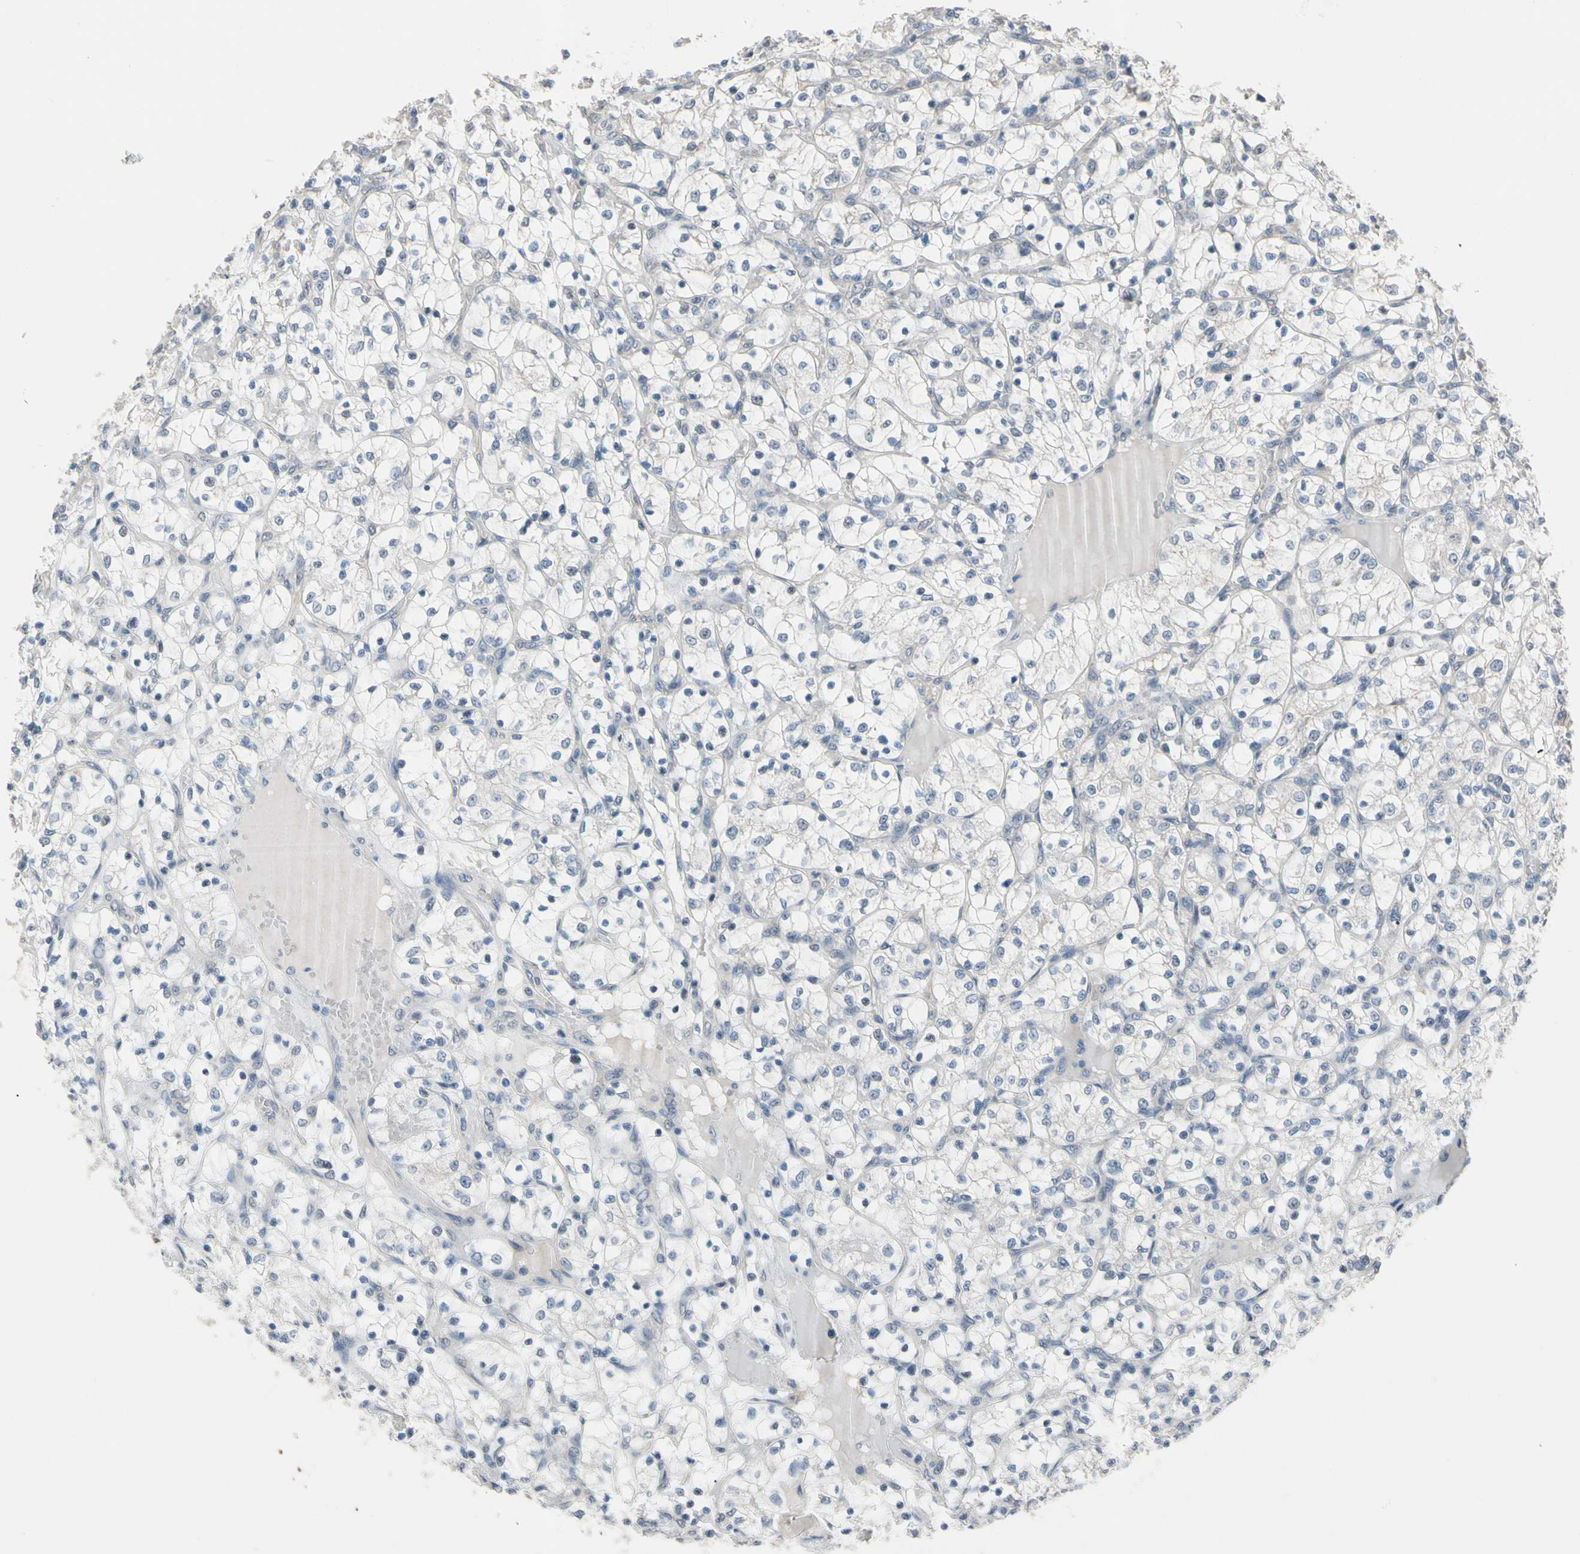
{"staining": {"intensity": "negative", "quantity": "none", "location": "none"}, "tissue": "renal cancer", "cell_type": "Tumor cells", "image_type": "cancer", "snomed": [{"axis": "morphology", "description": "Adenocarcinoma, NOS"}, {"axis": "topography", "description": "Kidney"}], "caption": "An immunohistochemistry photomicrograph of adenocarcinoma (renal) is shown. There is no staining in tumor cells of adenocarcinoma (renal). (DAB (3,3'-diaminobenzidine) IHC, high magnification).", "gene": "SV2A", "patient": {"sex": "female", "age": 69}}